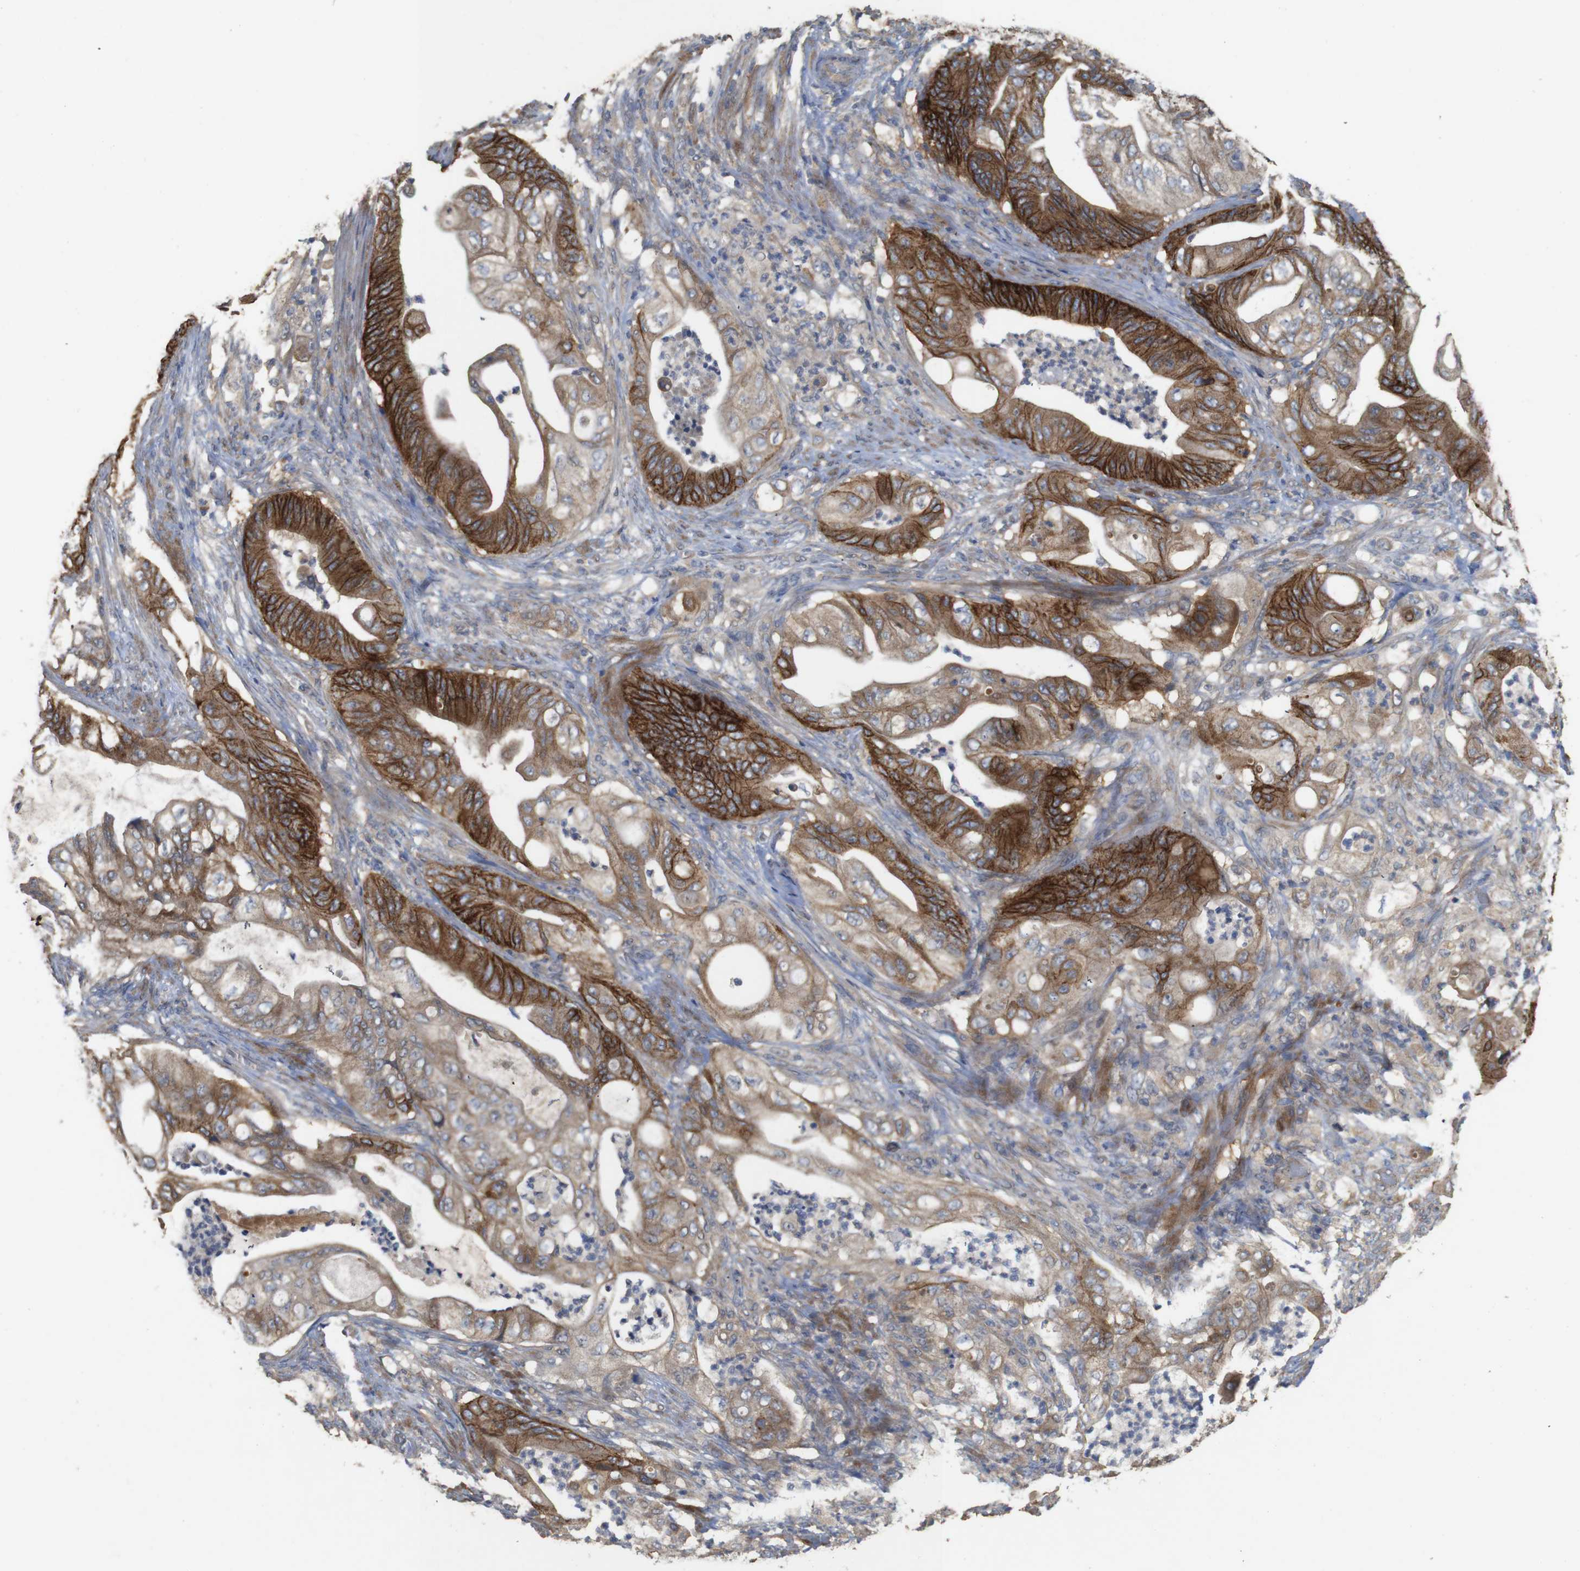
{"staining": {"intensity": "strong", "quantity": "25%-75%", "location": "cytoplasmic/membranous"}, "tissue": "stomach cancer", "cell_type": "Tumor cells", "image_type": "cancer", "snomed": [{"axis": "morphology", "description": "Adenocarcinoma, NOS"}, {"axis": "topography", "description": "Stomach"}], "caption": "DAB (3,3'-diaminobenzidine) immunohistochemical staining of human stomach adenocarcinoma displays strong cytoplasmic/membranous protein staining in about 25%-75% of tumor cells. (DAB (3,3'-diaminobenzidine) IHC with brightfield microscopy, high magnification).", "gene": "KCNS3", "patient": {"sex": "female", "age": 73}}